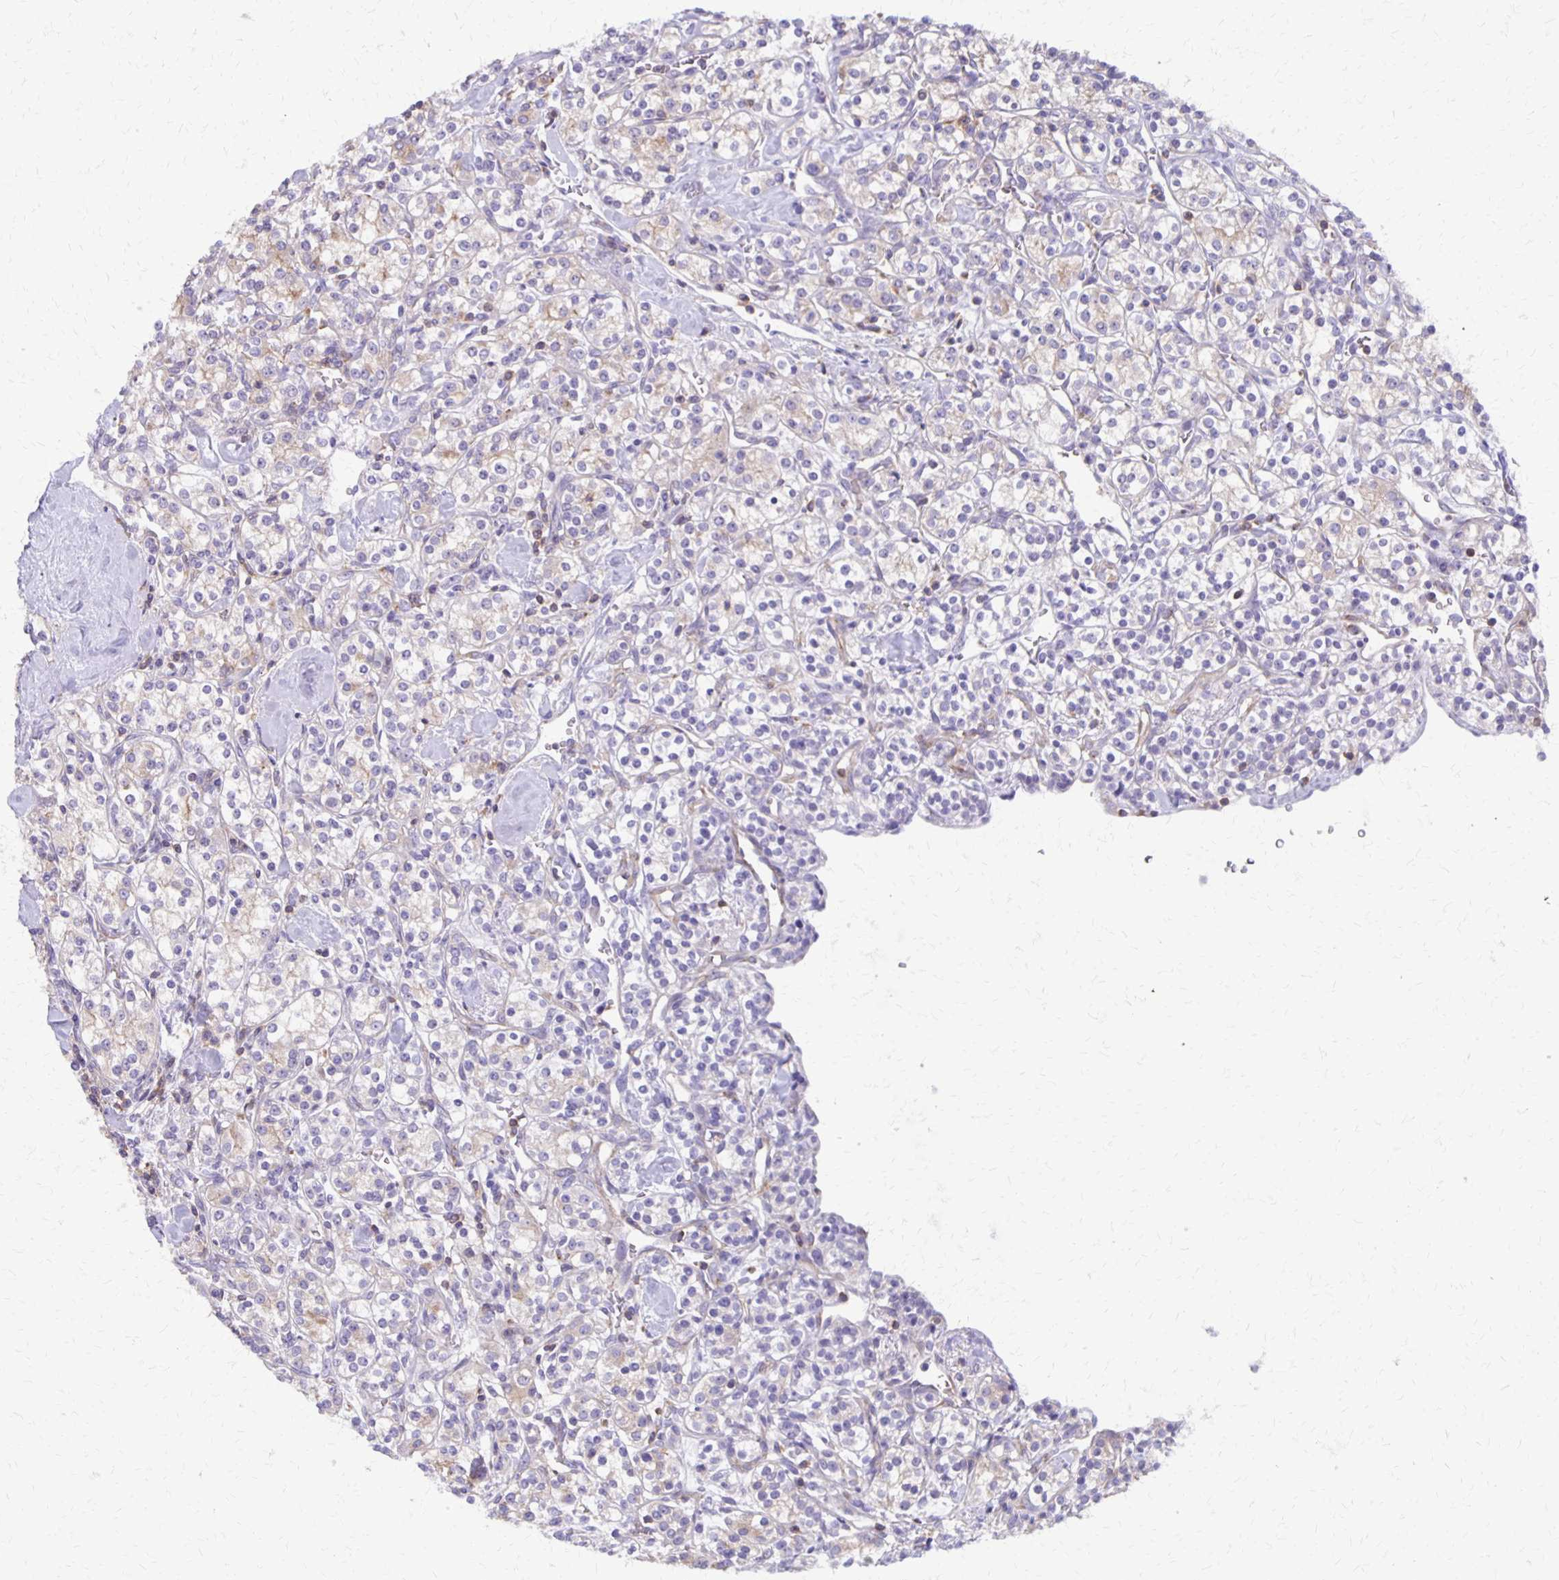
{"staining": {"intensity": "weak", "quantity": "<25%", "location": "cytoplasmic/membranous"}, "tissue": "renal cancer", "cell_type": "Tumor cells", "image_type": "cancer", "snomed": [{"axis": "morphology", "description": "Adenocarcinoma, NOS"}, {"axis": "topography", "description": "Kidney"}], "caption": "Immunohistochemistry (IHC) photomicrograph of adenocarcinoma (renal) stained for a protein (brown), which displays no positivity in tumor cells.", "gene": "SEPTIN5", "patient": {"sex": "male", "age": 77}}